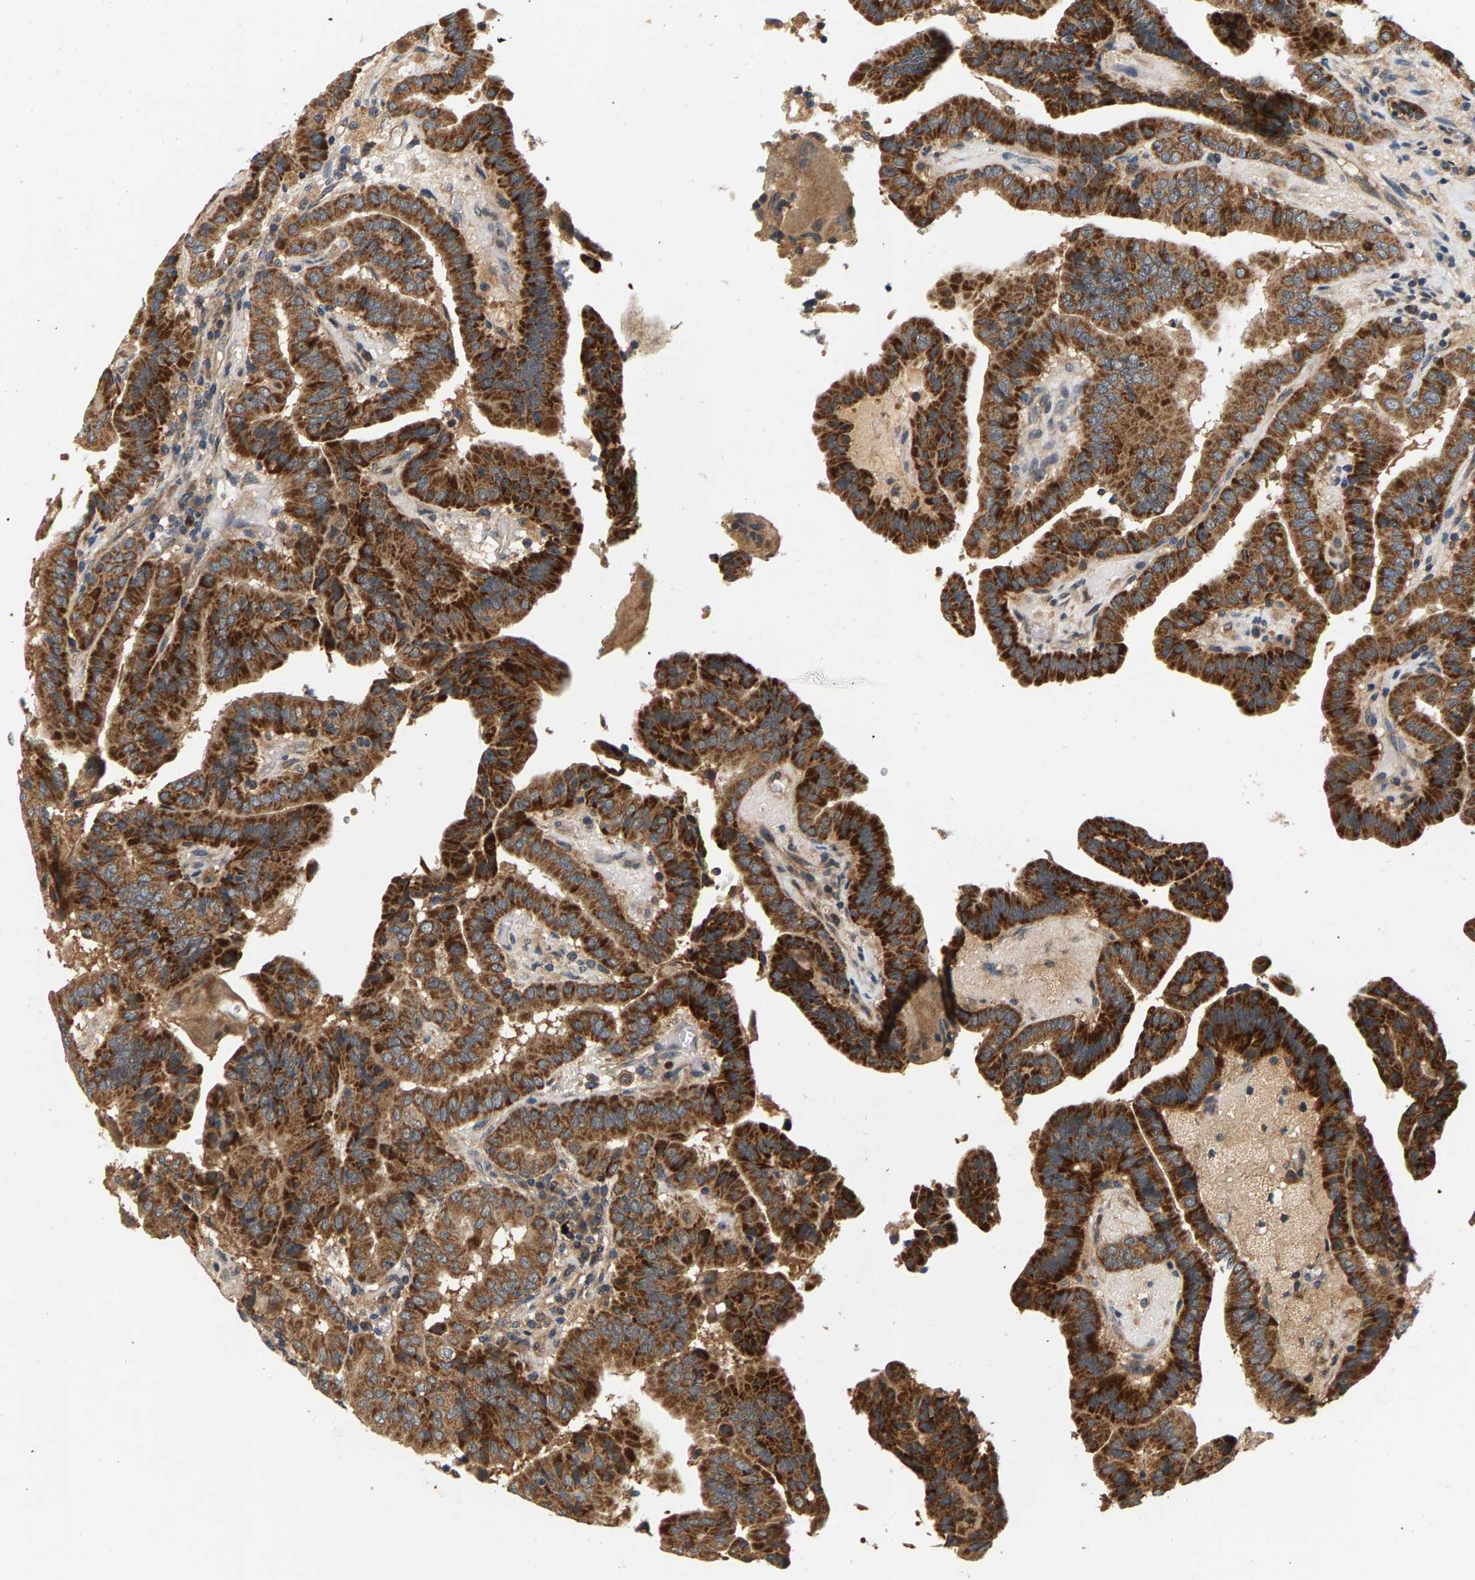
{"staining": {"intensity": "strong", "quantity": ">75%", "location": "cytoplasmic/membranous"}, "tissue": "thyroid cancer", "cell_type": "Tumor cells", "image_type": "cancer", "snomed": [{"axis": "morphology", "description": "Papillary adenocarcinoma, NOS"}, {"axis": "topography", "description": "Thyroid gland"}], "caption": "A brown stain labels strong cytoplasmic/membranous positivity of a protein in thyroid cancer tumor cells.", "gene": "FAM78A", "patient": {"sex": "male", "age": 33}}